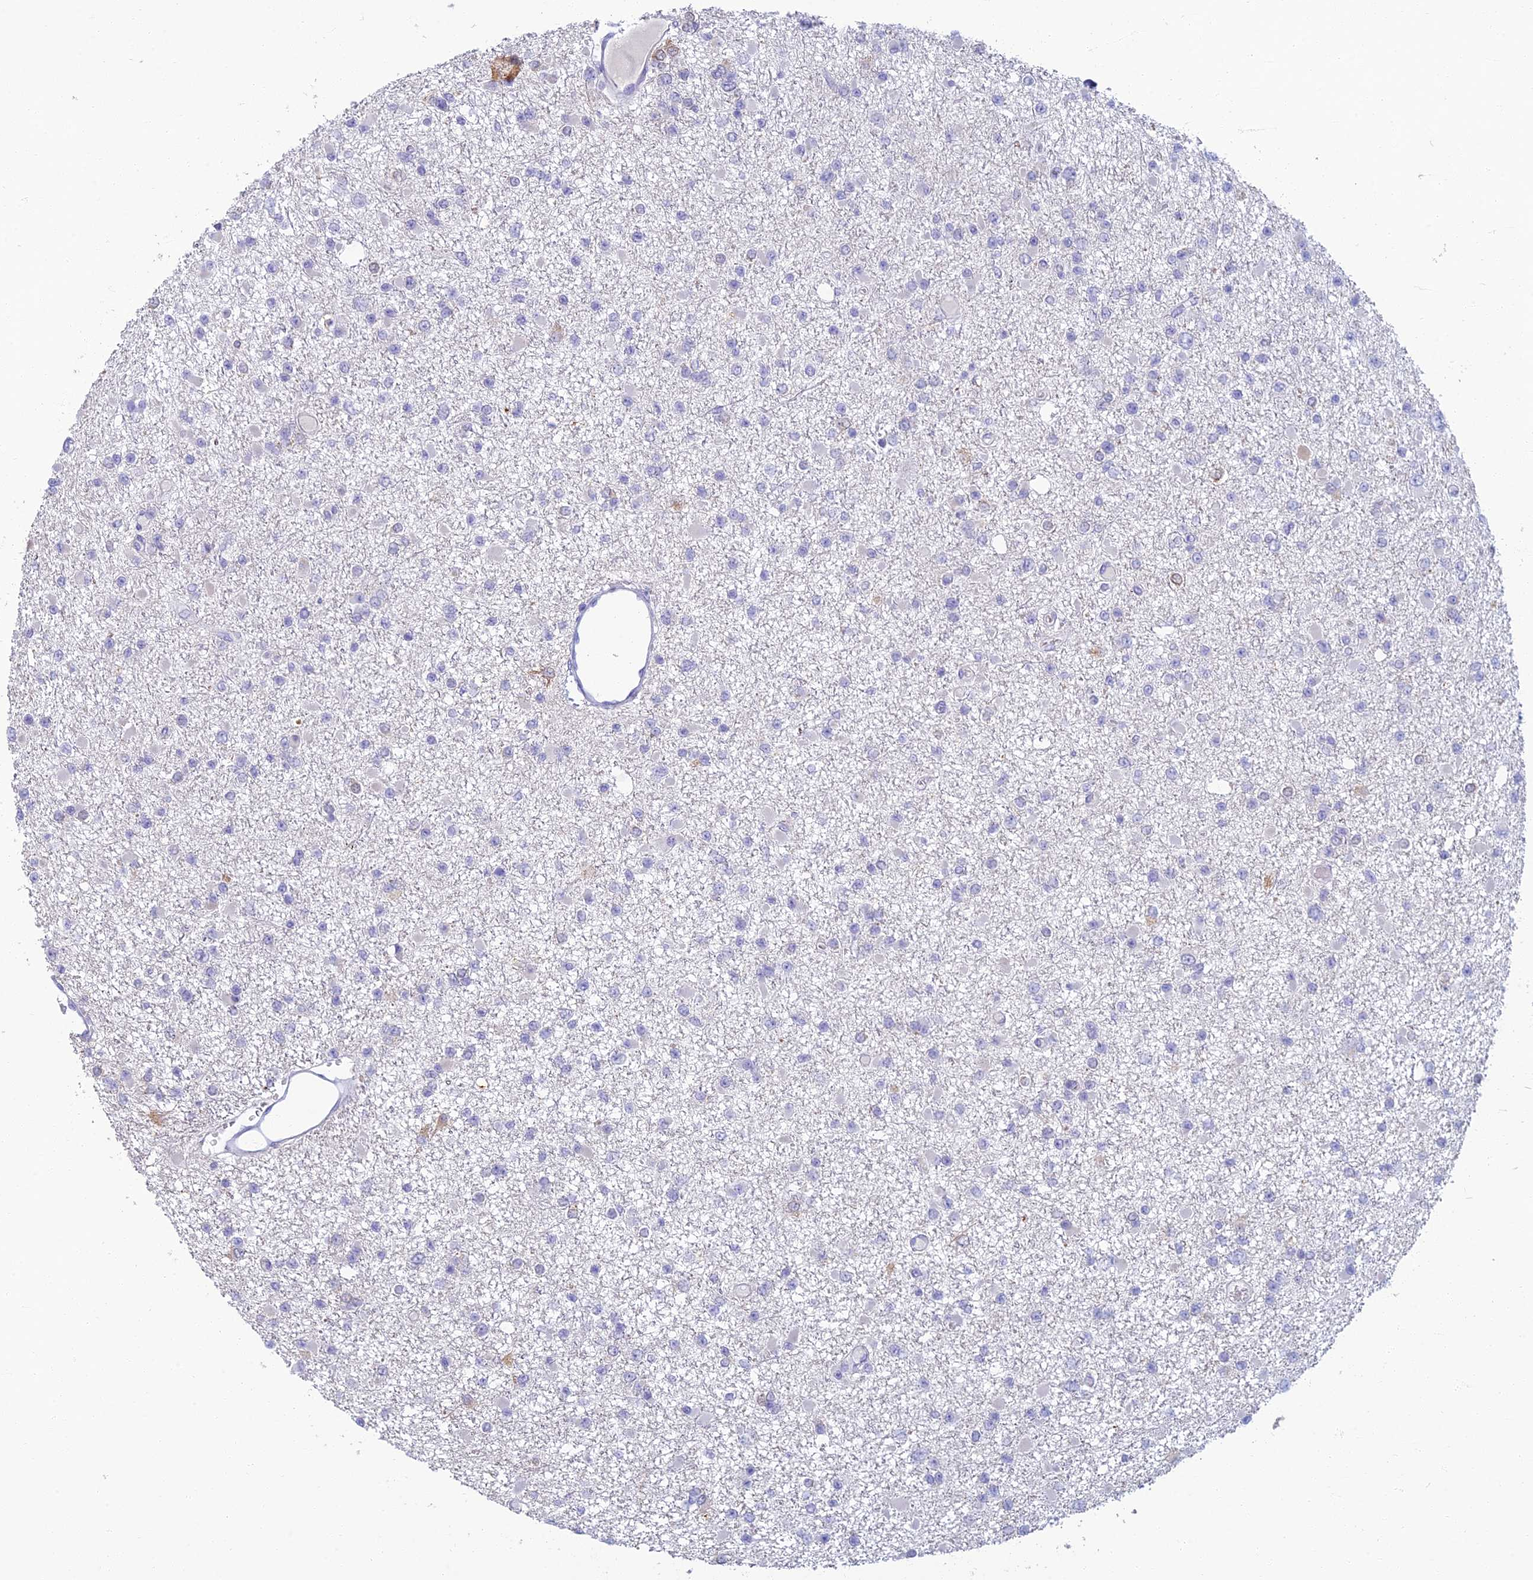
{"staining": {"intensity": "negative", "quantity": "none", "location": "none"}, "tissue": "glioma", "cell_type": "Tumor cells", "image_type": "cancer", "snomed": [{"axis": "morphology", "description": "Glioma, malignant, Low grade"}, {"axis": "topography", "description": "Brain"}], "caption": "Photomicrograph shows no protein expression in tumor cells of glioma tissue.", "gene": "NEURL1", "patient": {"sex": "female", "age": 22}}